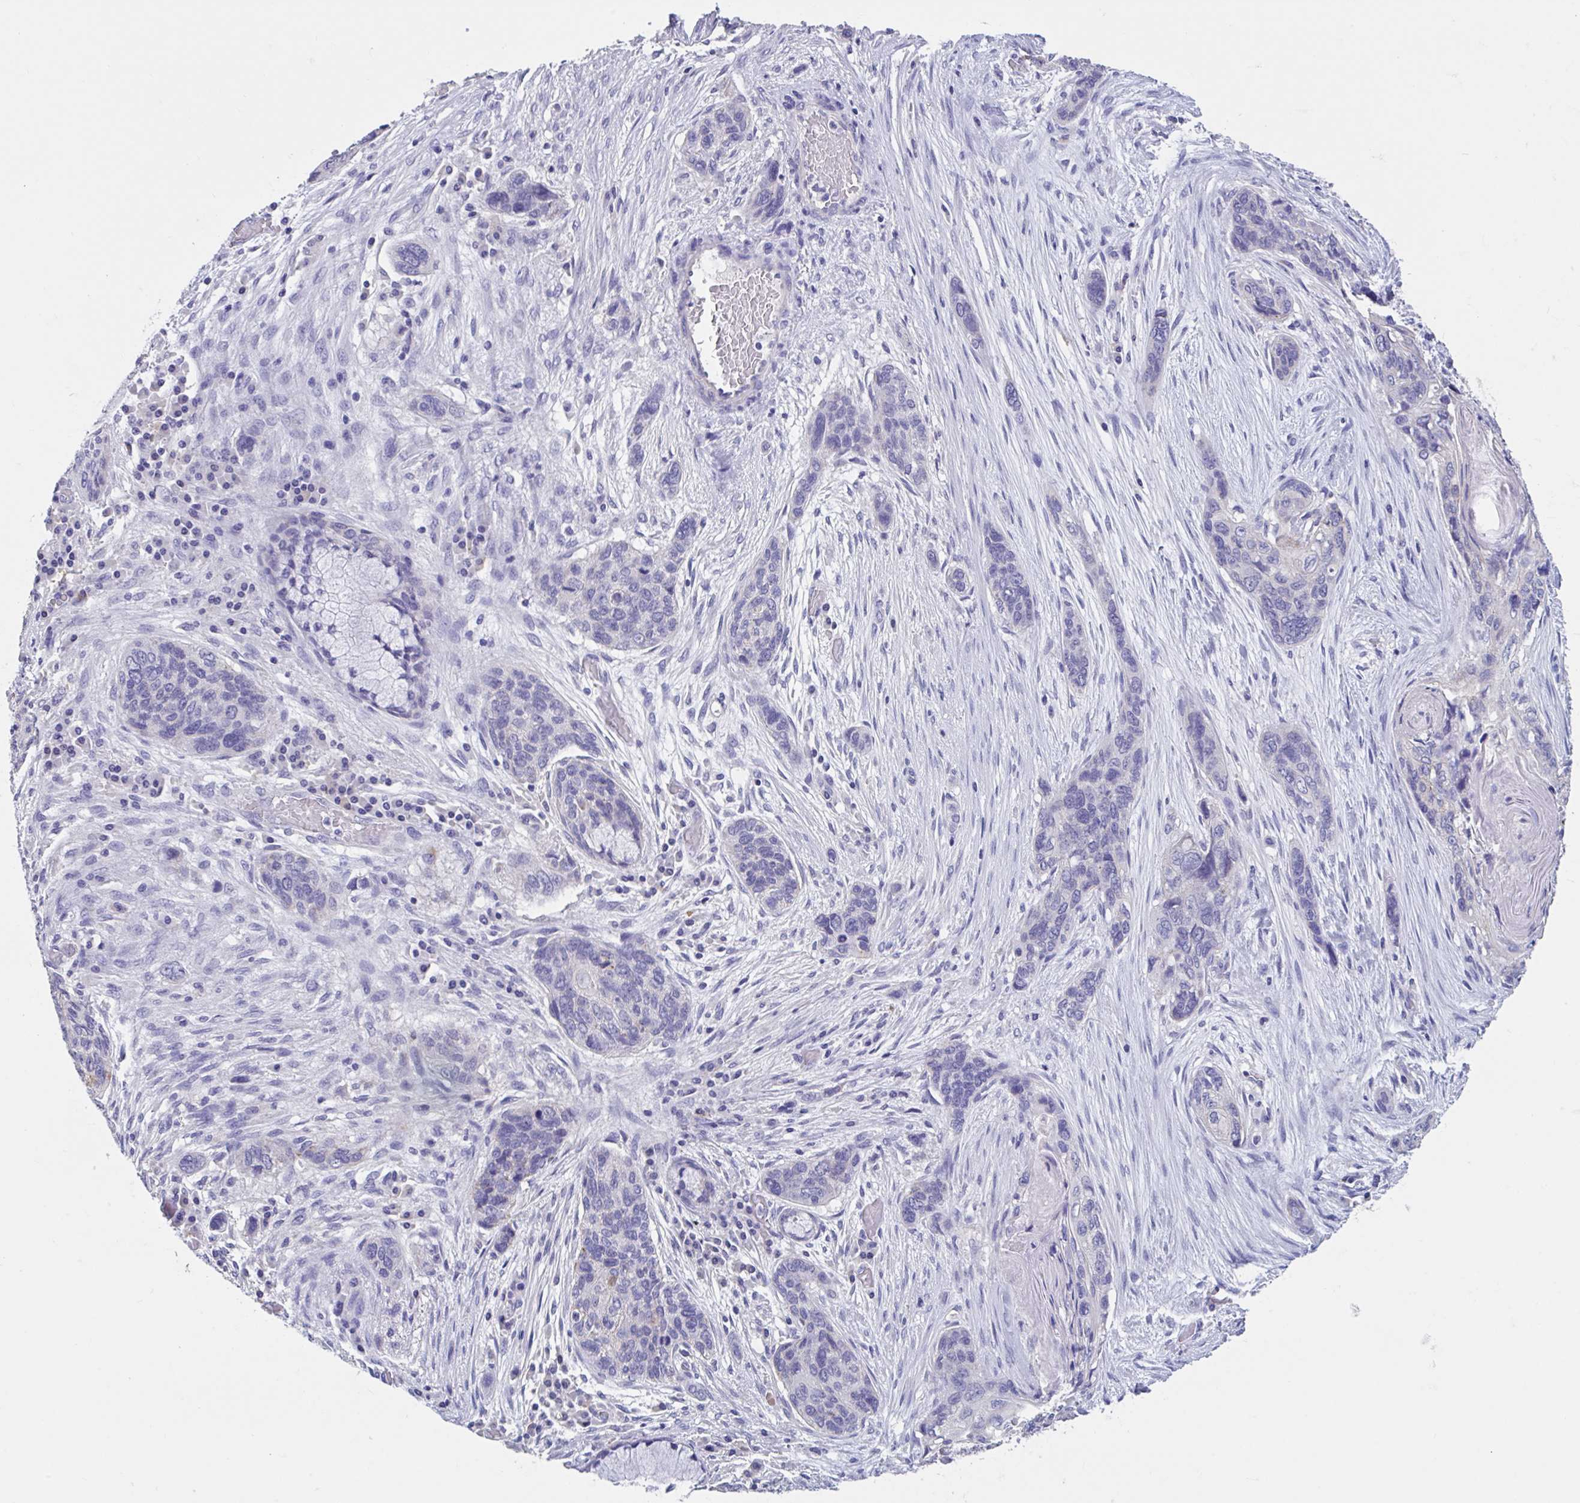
{"staining": {"intensity": "negative", "quantity": "none", "location": "none"}, "tissue": "lung cancer", "cell_type": "Tumor cells", "image_type": "cancer", "snomed": [{"axis": "morphology", "description": "Squamous cell carcinoma, NOS"}, {"axis": "morphology", "description": "Squamous cell carcinoma, metastatic, NOS"}, {"axis": "topography", "description": "Lymph node"}, {"axis": "topography", "description": "Lung"}], "caption": "Micrograph shows no significant protein staining in tumor cells of lung cancer. The staining is performed using DAB brown chromogen with nuclei counter-stained in using hematoxylin.", "gene": "GPR162", "patient": {"sex": "male", "age": 41}}